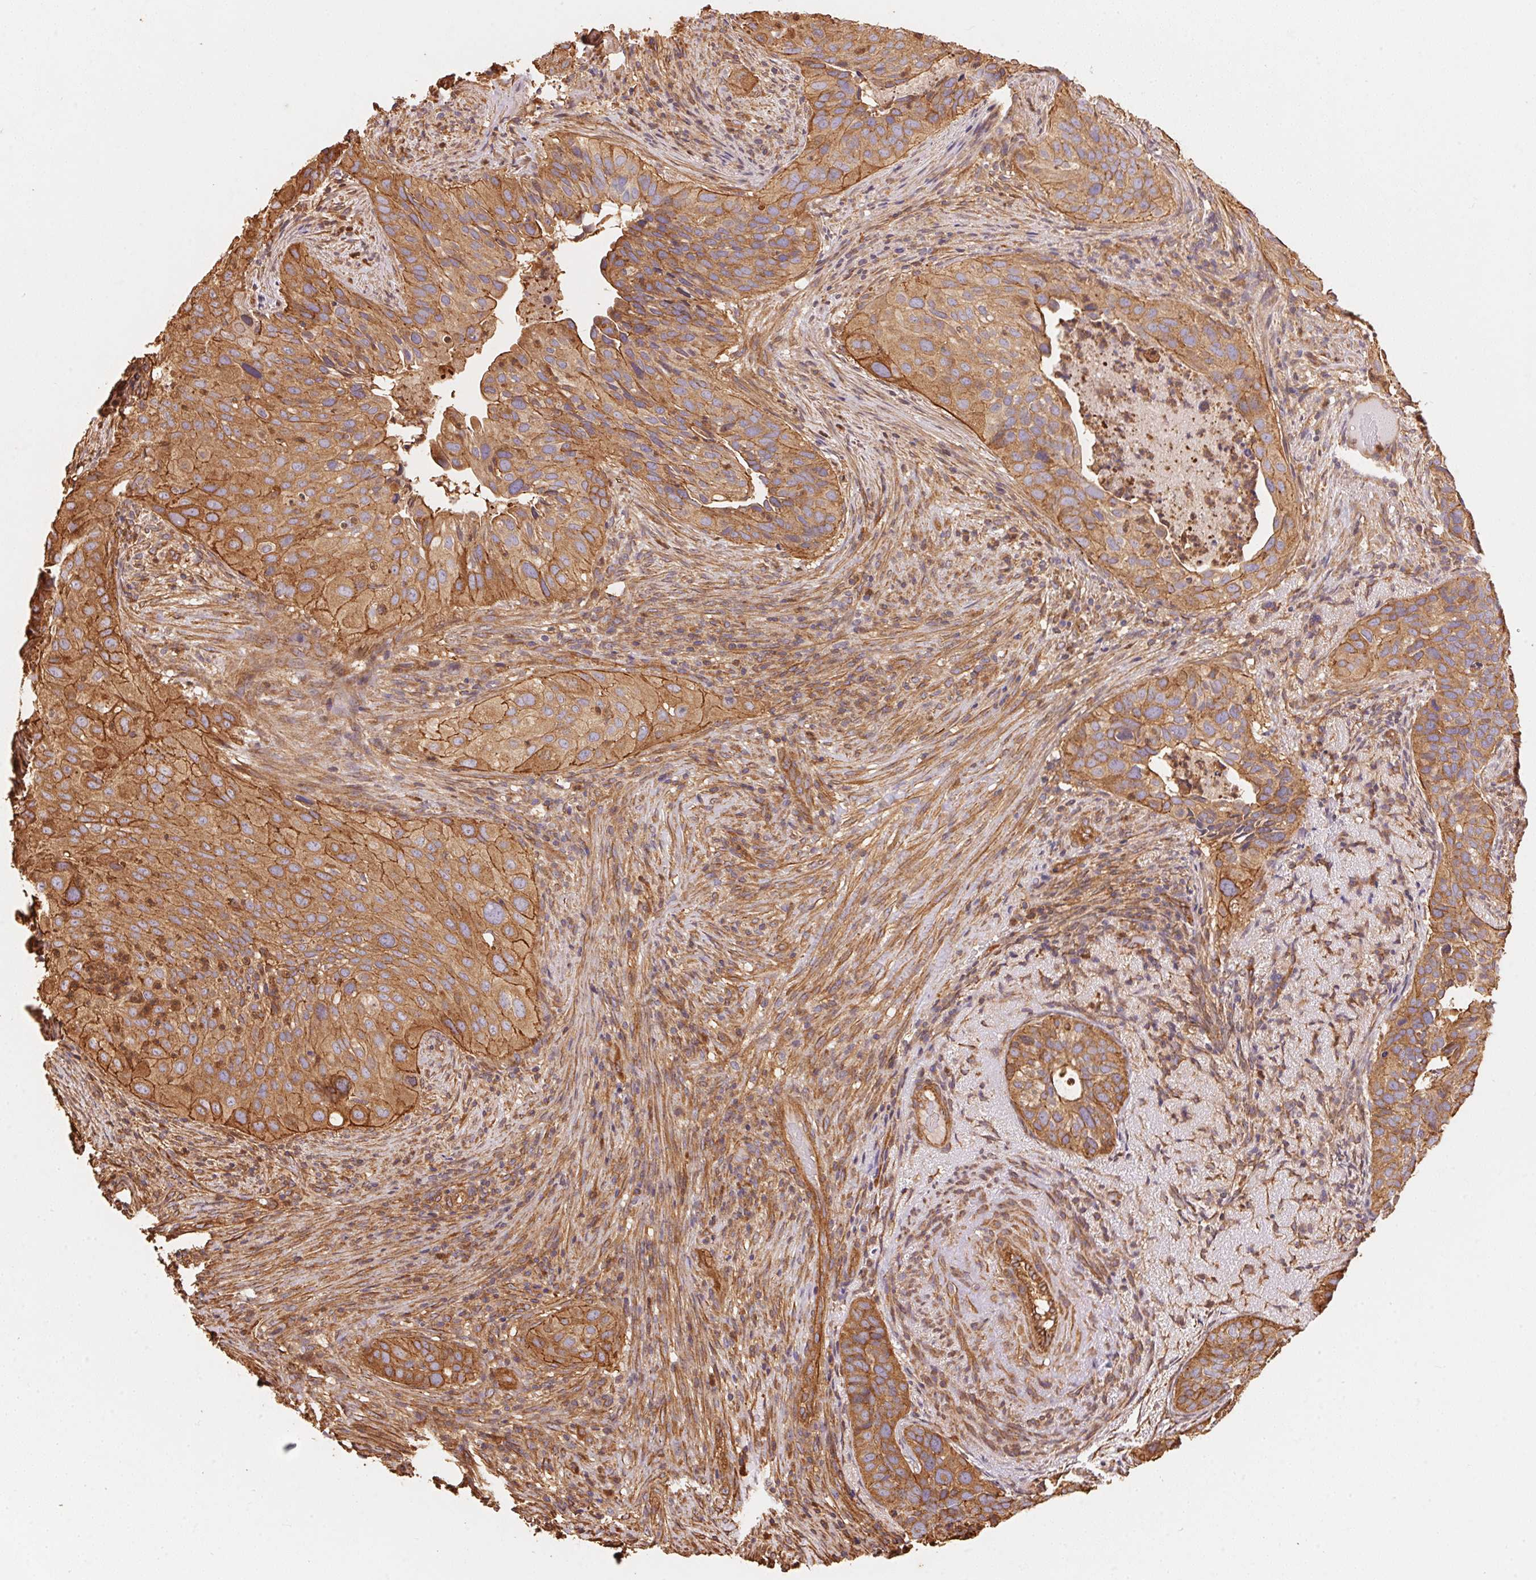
{"staining": {"intensity": "moderate", "quantity": ">75%", "location": "cytoplasmic/membranous"}, "tissue": "cervical cancer", "cell_type": "Tumor cells", "image_type": "cancer", "snomed": [{"axis": "morphology", "description": "Squamous cell carcinoma, NOS"}, {"axis": "topography", "description": "Cervix"}], "caption": "A brown stain shows moderate cytoplasmic/membranous staining of a protein in human squamous cell carcinoma (cervical) tumor cells.", "gene": "FRAS1", "patient": {"sex": "female", "age": 38}}